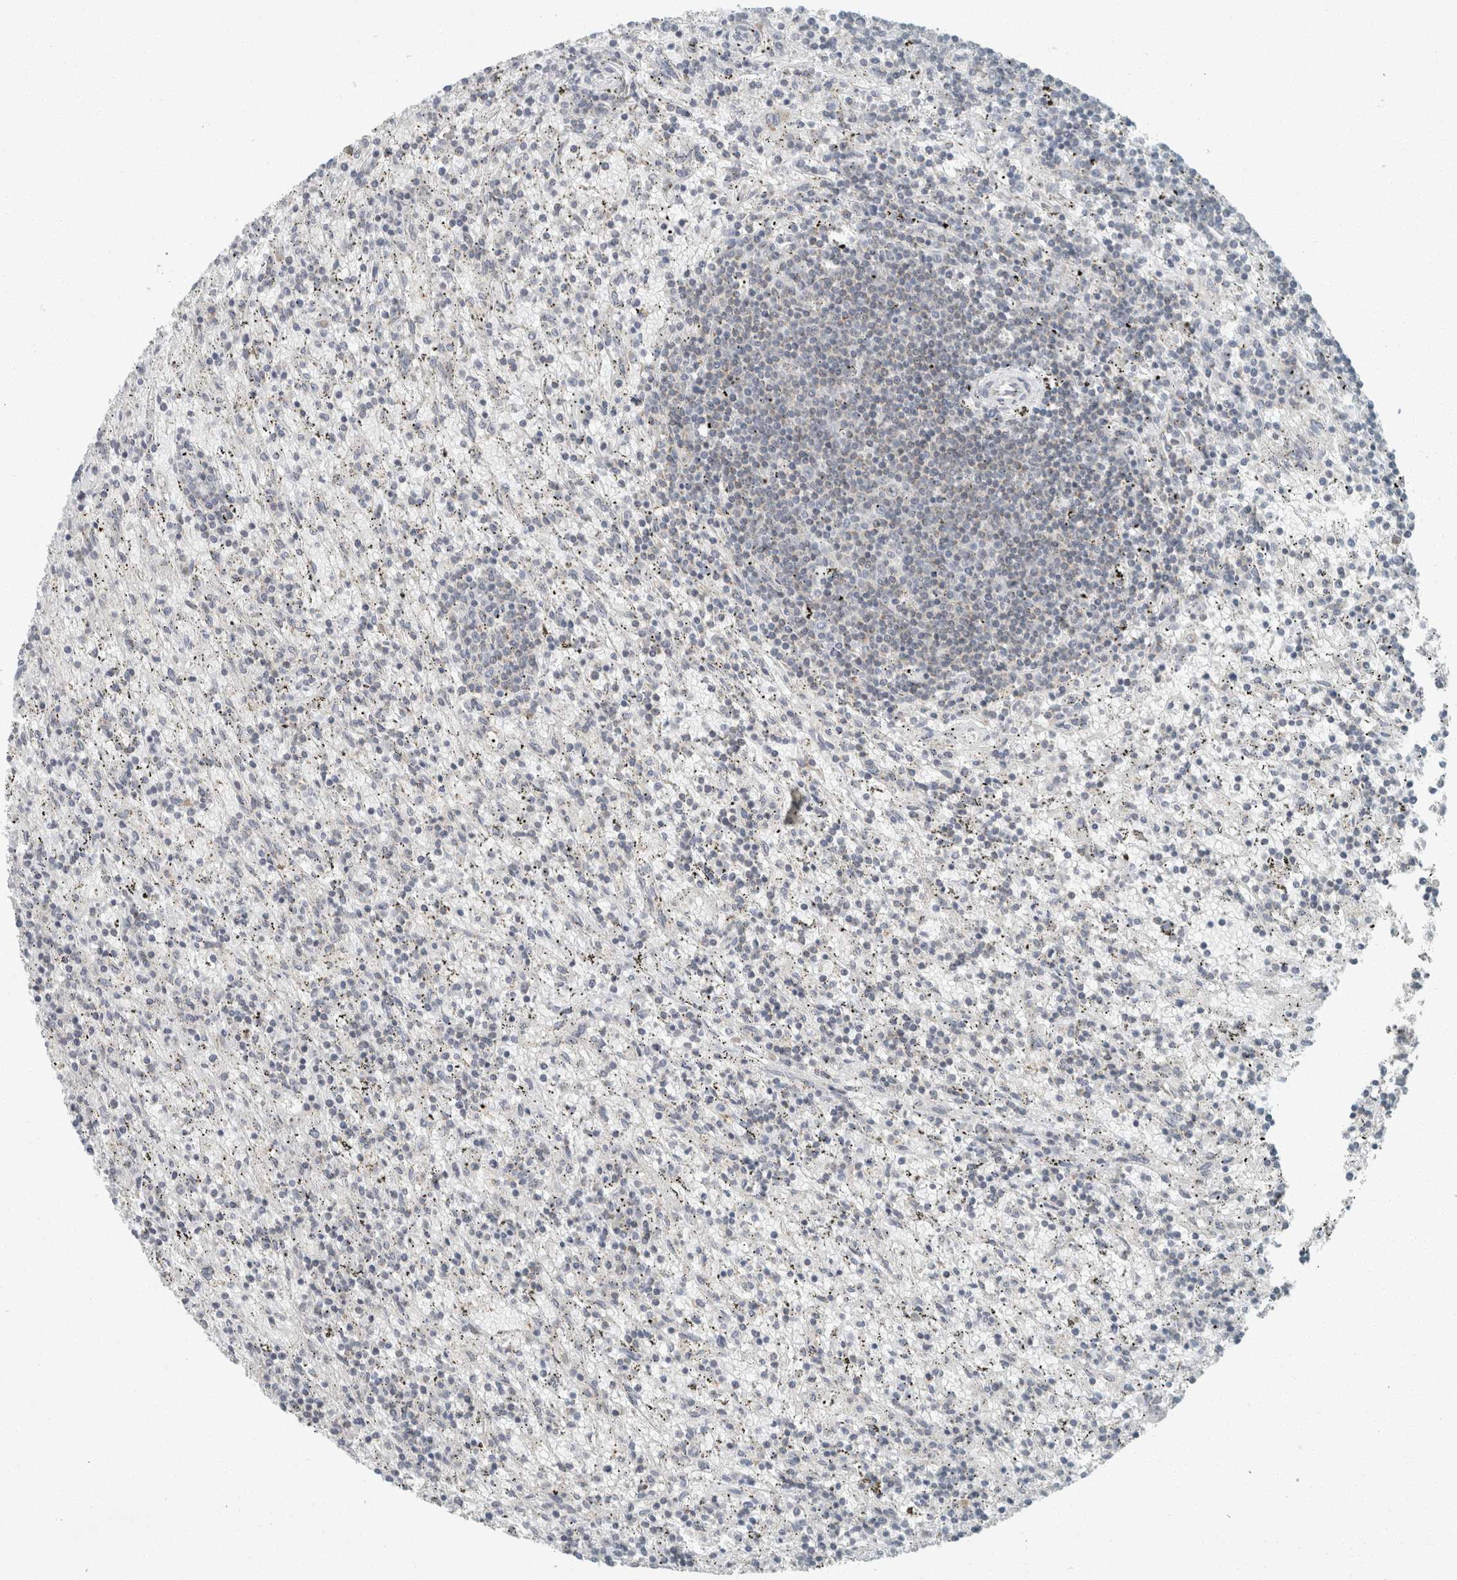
{"staining": {"intensity": "negative", "quantity": "none", "location": "none"}, "tissue": "lymphoma", "cell_type": "Tumor cells", "image_type": "cancer", "snomed": [{"axis": "morphology", "description": "Malignant lymphoma, non-Hodgkin's type, Low grade"}, {"axis": "topography", "description": "Spleen"}], "caption": "Protein analysis of lymphoma displays no significant expression in tumor cells.", "gene": "KIF1C", "patient": {"sex": "male", "age": 76}}